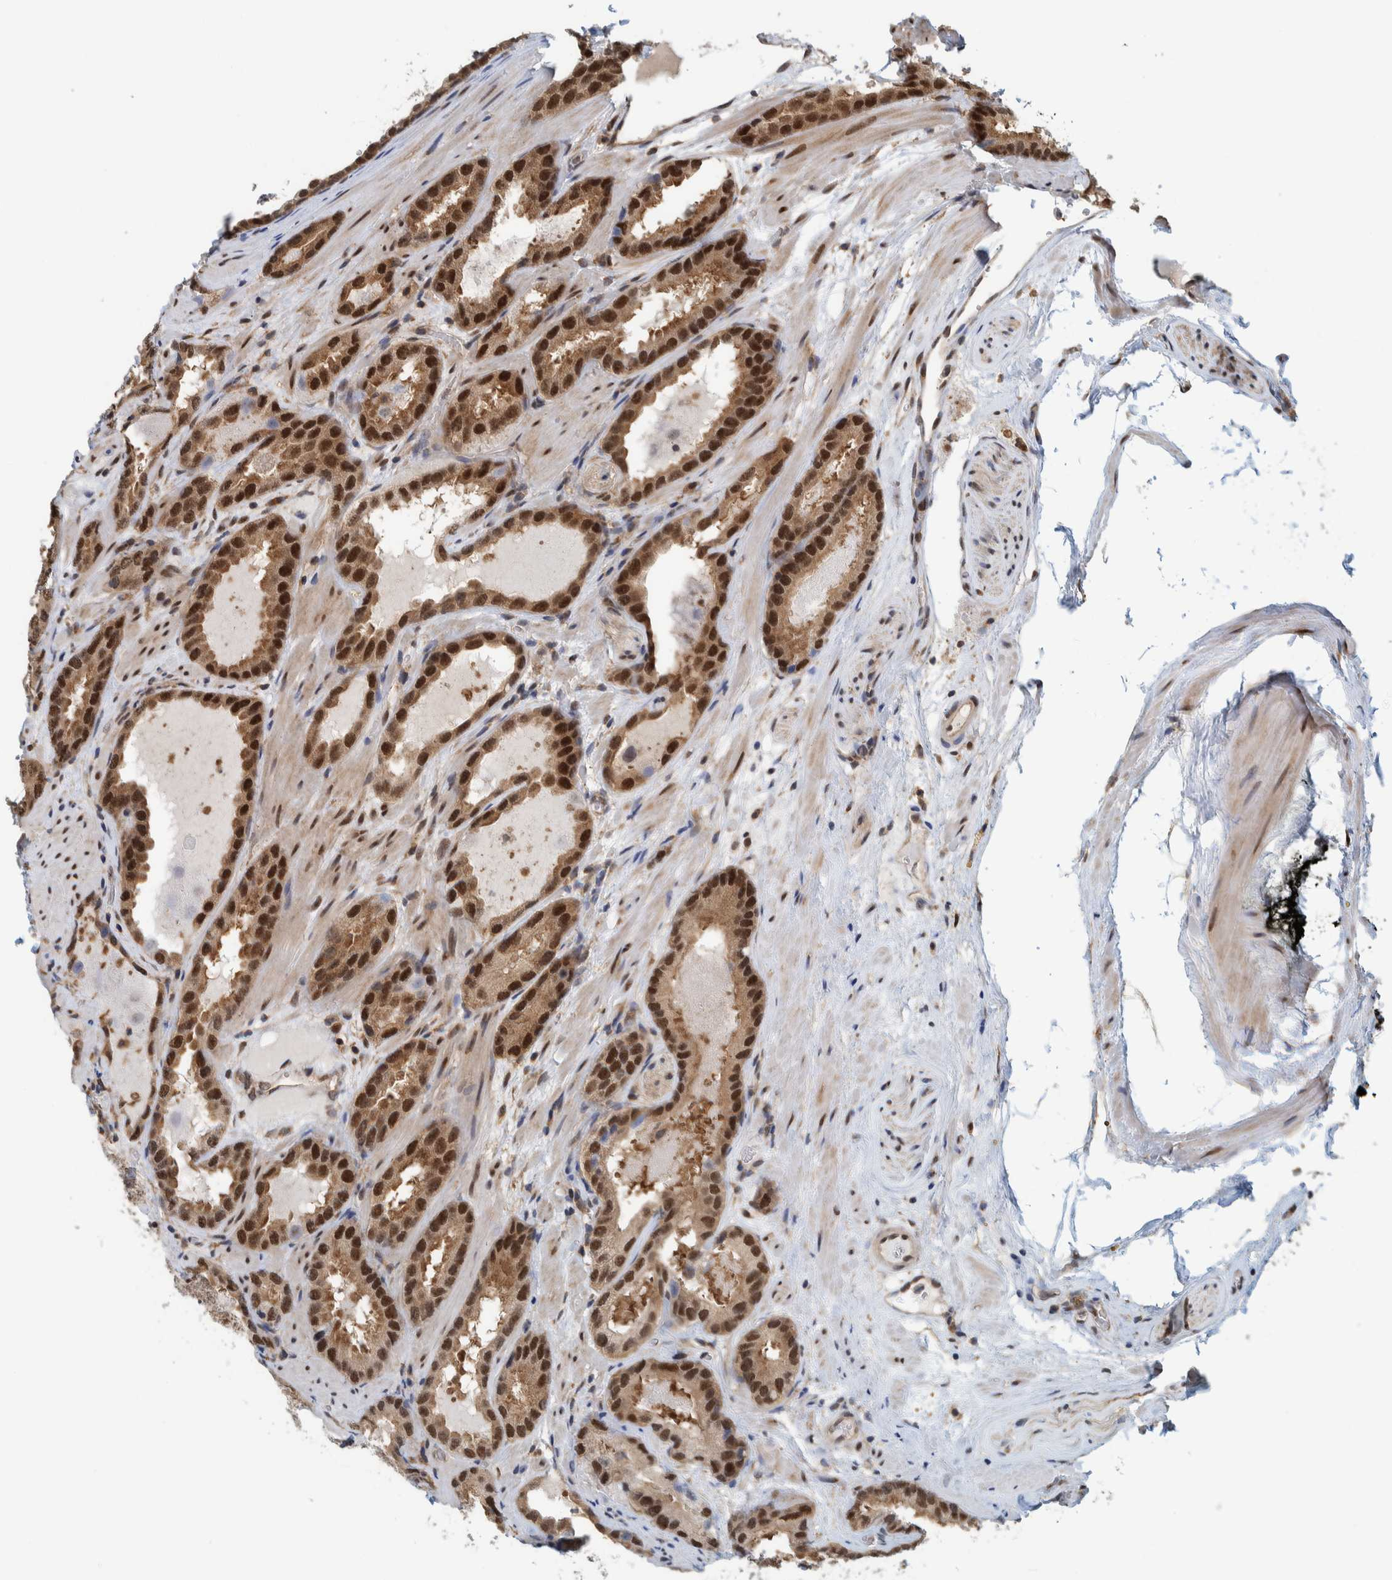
{"staining": {"intensity": "strong", "quantity": ">75%", "location": "nuclear"}, "tissue": "prostate cancer", "cell_type": "Tumor cells", "image_type": "cancer", "snomed": [{"axis": "morphology", "description": "Adenocarcinoma, Low grade"}, {"axis": "topography", "description": "Prostate"}], "caption": "Immunohistochemical staining of prostate adenocarcinoma (low-grade) exhibits high levels of strong nuclear expression in about >75% of tumor cells.", "gene": "COPS3", "patient": {"sex": "male", "age": 51}}